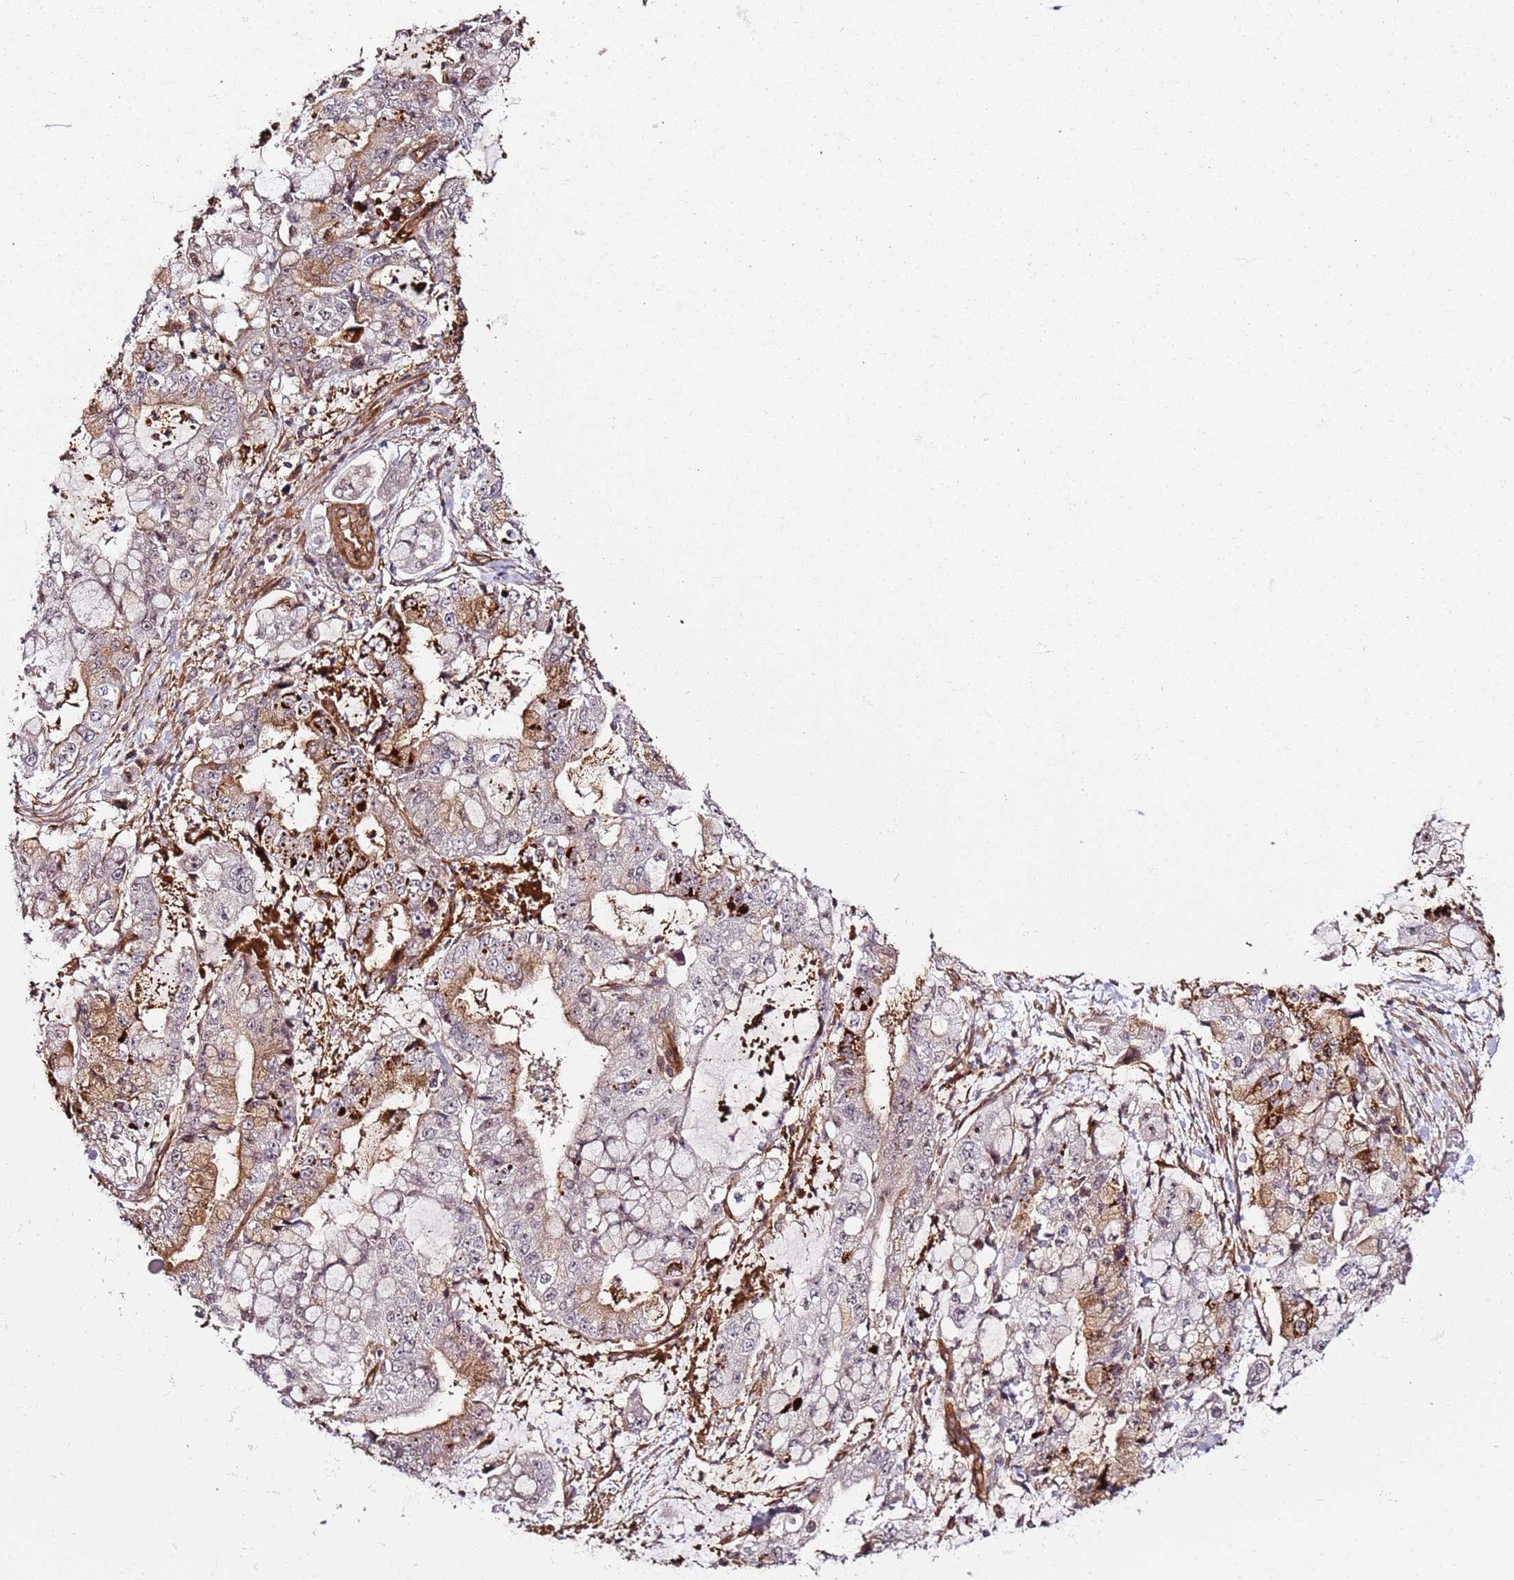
{"staining": {"intensity": "moderate", "quantity": "<25%", "location": "cytoplasmic/membranous,nuclear"}, "tissue": "stomach cancer", "cell_type": "Tumor cells", "image_type": "cancer", "snomed": [{"axis": "morphology", "description": "Adenocarcinoma, NOS"}, {"axis": "topography", "description": "Stomach"}], "caption": "Immunohistochemistry (IHC) staining of adenocarcinoma (stomach), which reveals low levels of moderate cytoplasmic/membranous and nuclear expression in about <25% of tumor cells indicating moderate cytoplasmic/membranous and nuclear protein positivity. The staining was performed using DAB (brown) for protein detection and nuclei were counterstained in hematoxylin (blue).", "gene": "CCNYL1", "patient": {"sex": "male", "age": 76}}